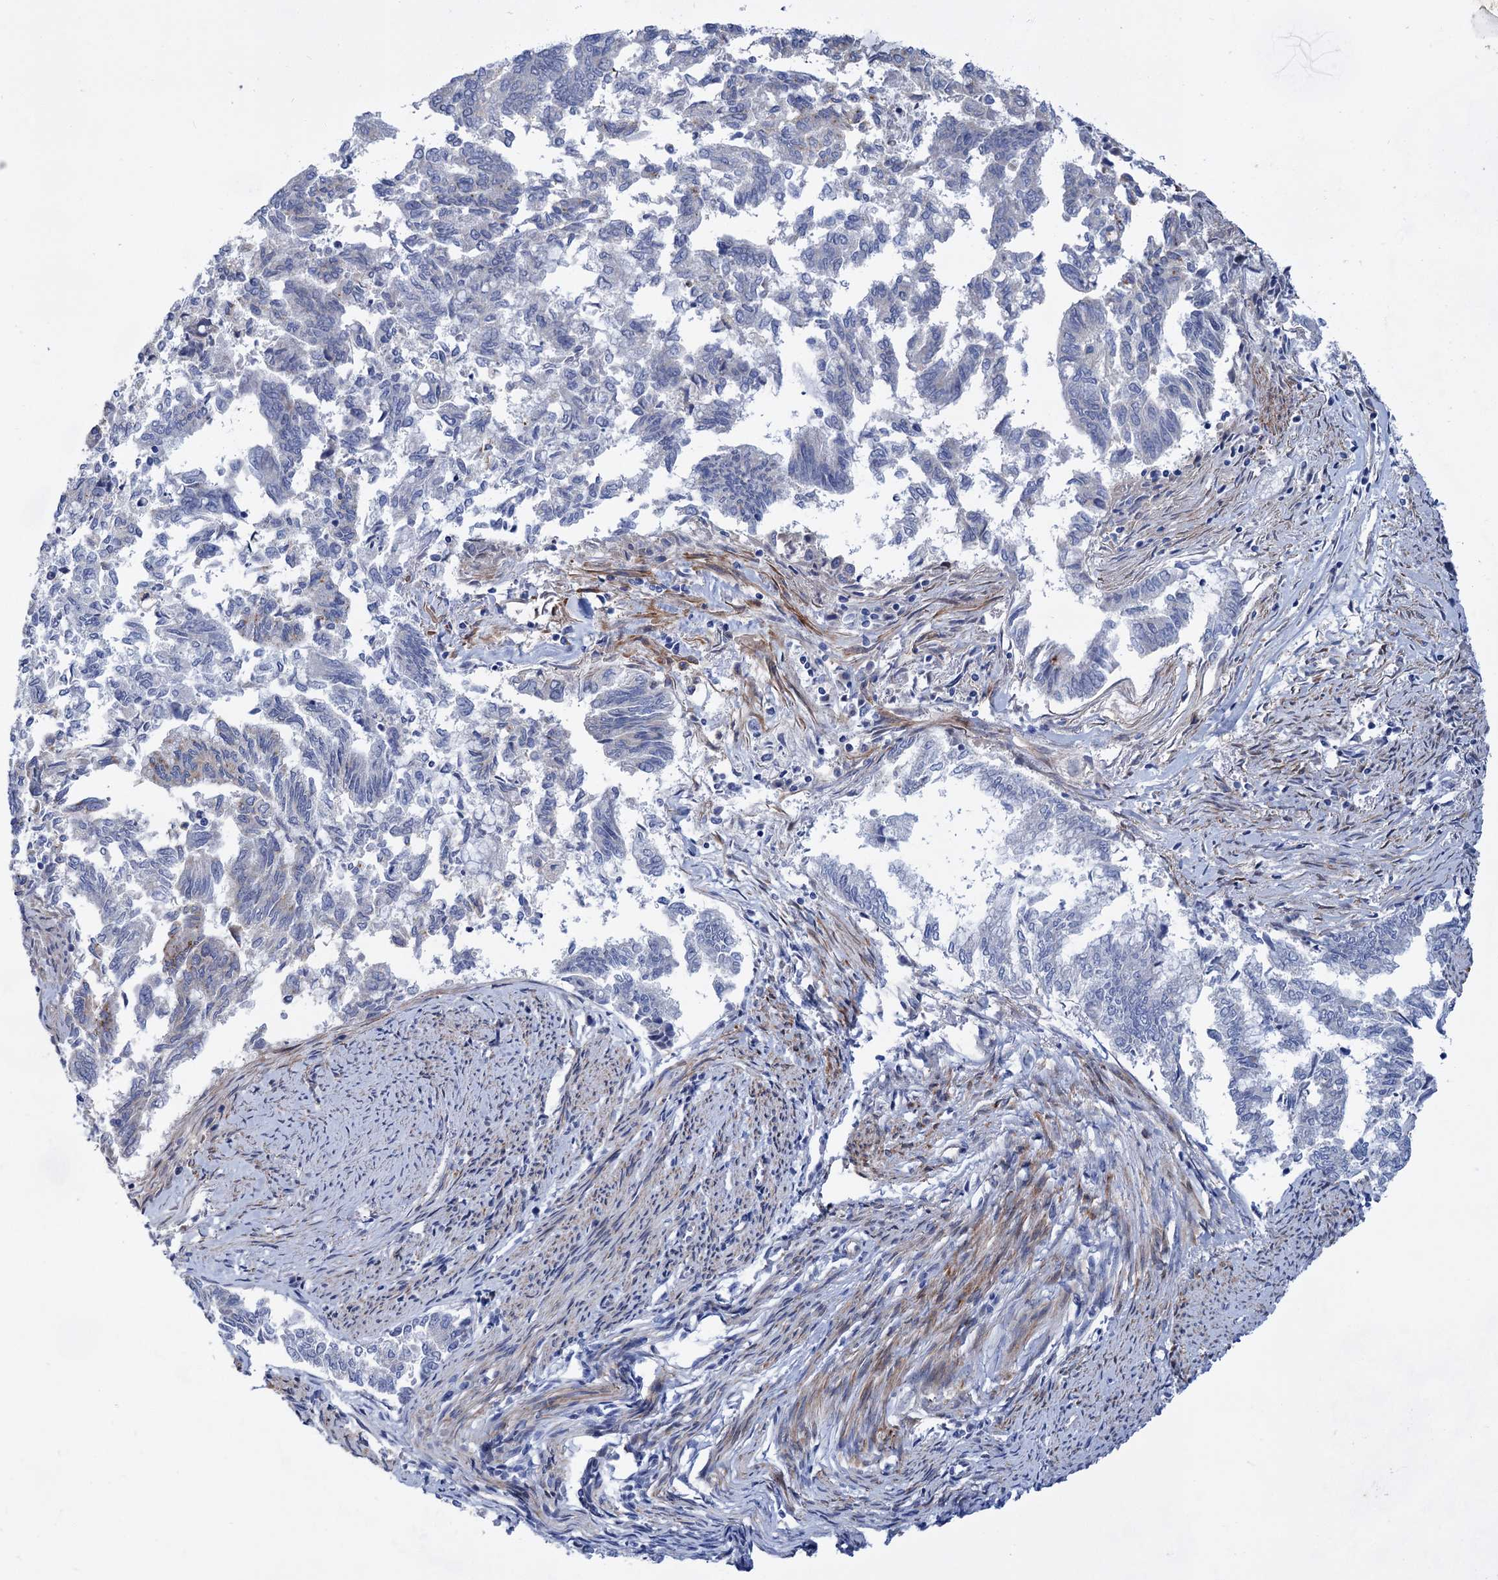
{"staining": {"intensity": "negative", "quantity": "none", "location": "none"}, "tissue": "endometrial cancer", "cell_type": "Tumor cells", "image_type": "cancer", "snomed": [{"axis": "morphology", "description": "Adenocarcinoma, NOS"}, {"axis": "topography", "description": "Endometrium"}], "caption": "Adenocarcinoma (endometrial) was stained to show a protein in brown. There is no significant expression in tumor cells. (DAB IHC, high magnification).", "gene": "GPR155", "patient": {"sex": "female", "age": 79}}